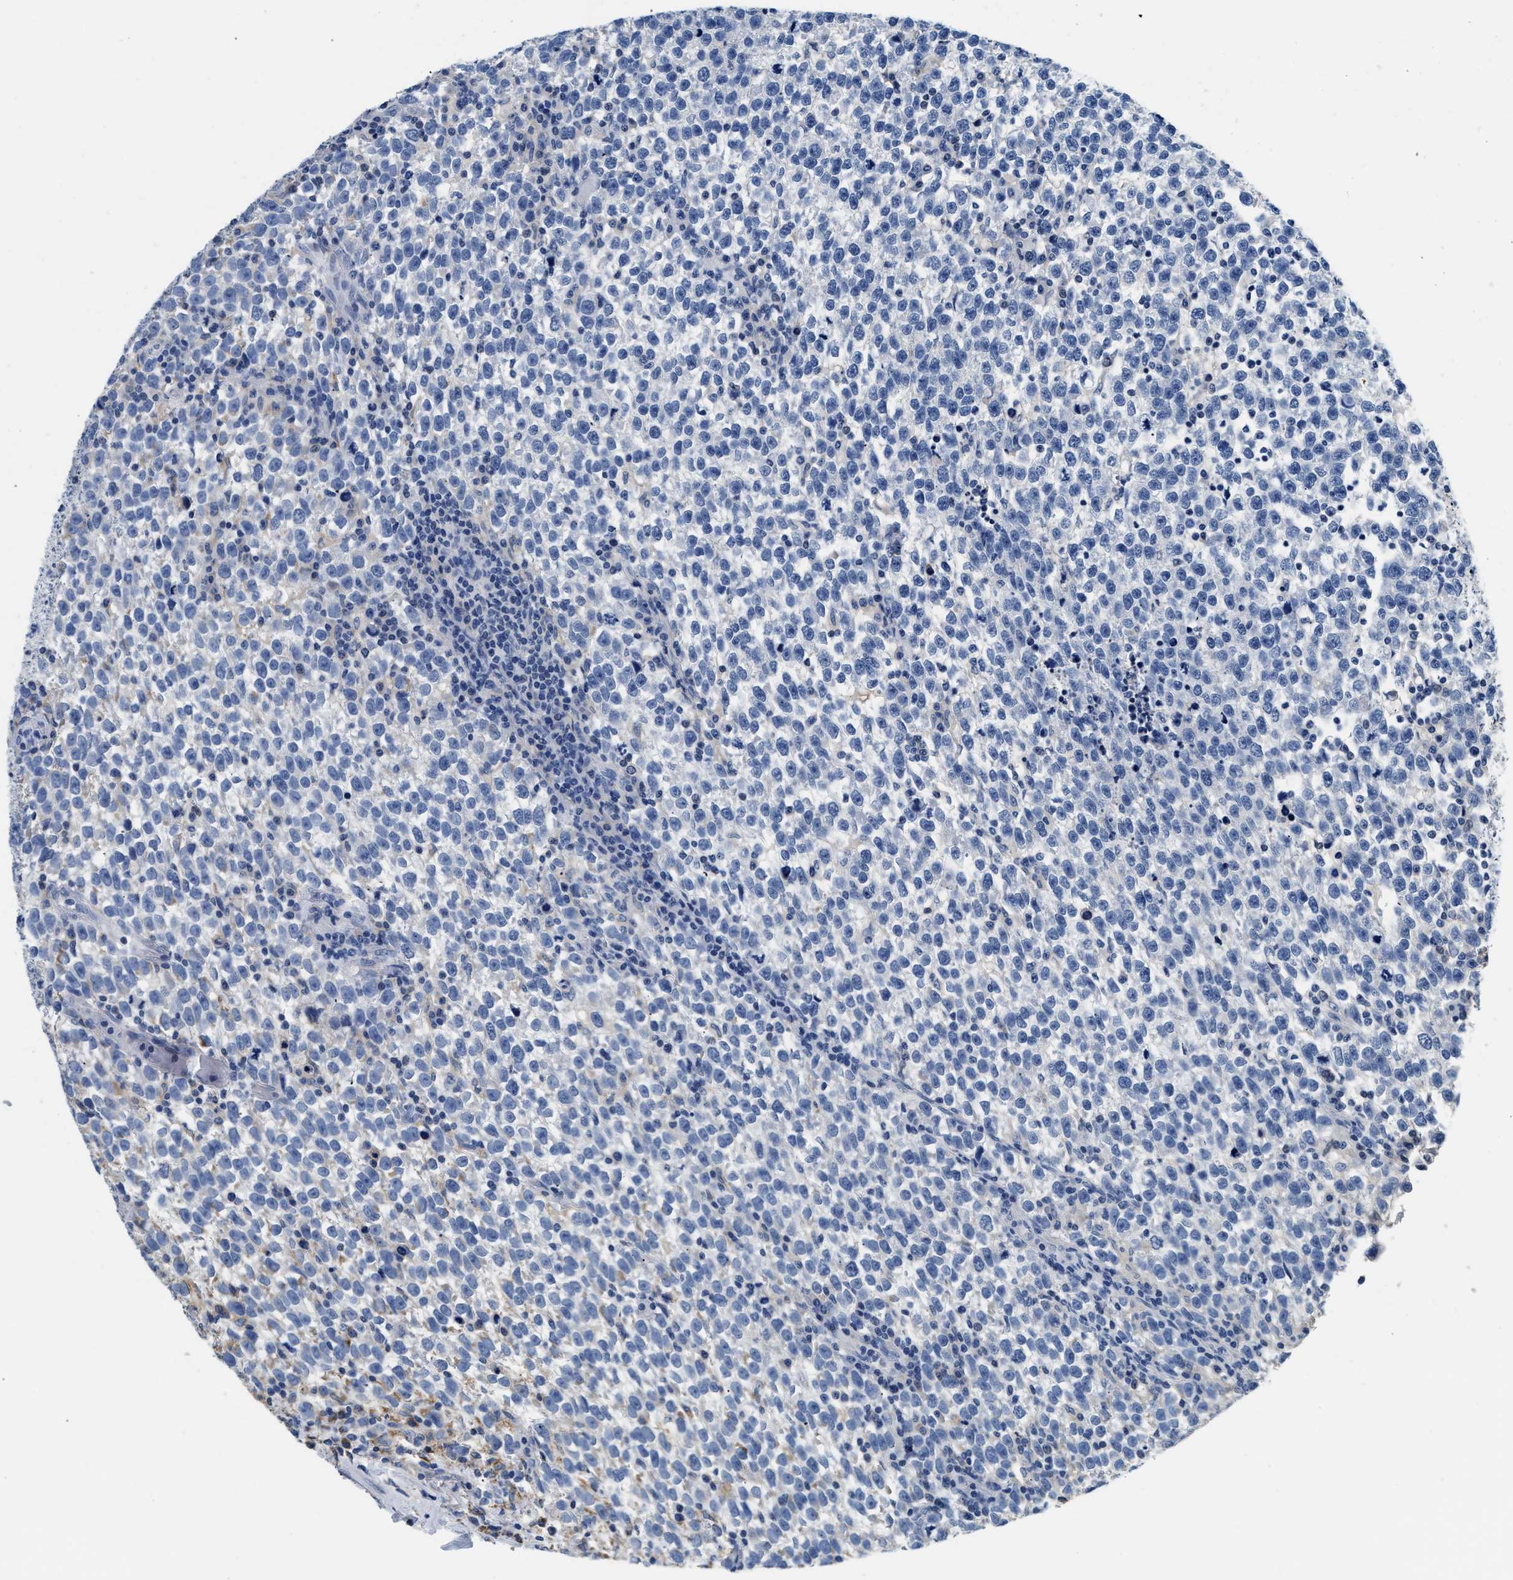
{"staining": {"intensity": "negative", "quantity": "none", "location": "none"}, "tissue": "testis cancer", "cell_type": "Tumor cells", "image_type": "cancer", "snomed": [{"axis": "morphology", "description": "Normal tissue, NOS"}, {"axis": "morphology", "description": "Seminoma, NOS"}, {"axis": "topography", "description": "Testis"}], "caption": "There is no significant expression in tumor cells of testis cancer (seminoma).", "gene": "PCK2", "patient": {"sex": "male", "age": 43}}